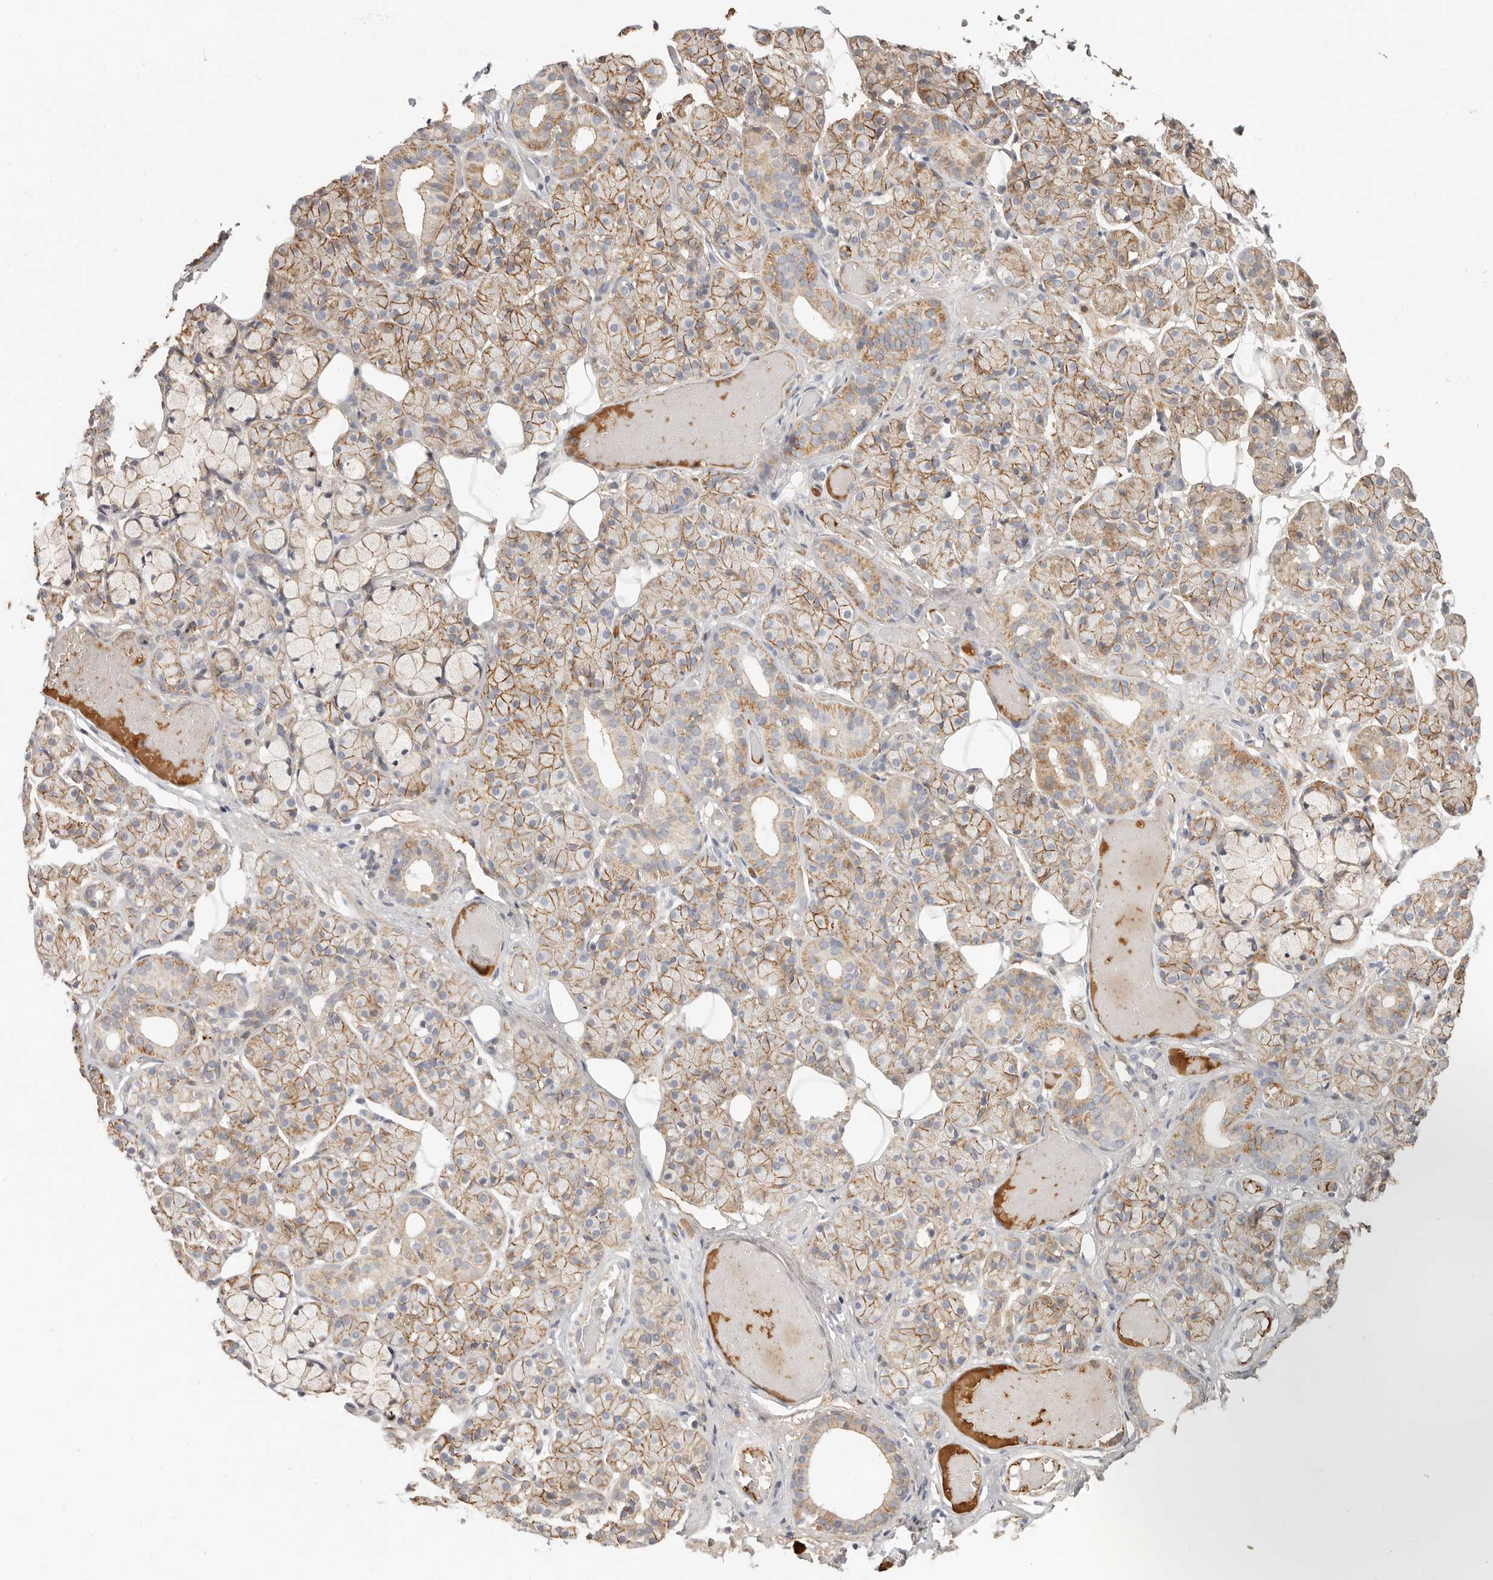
{"staining": {"intensity": "moderate", "quantity": ">75%", "location": "cytoplasmic/membranous"}, "tissue": "salivary gland", "cell_type": "Glandular cells", "image_type": "normal", "snomed": [{"axis": "morphology", "description": "Normal tissue, NOS"}, {"axis": "topography", "description": "Salivary gland"}], "caption": "An immunohistochemistry micrograph of unremarkable tissue is shown. Protein staining in brown shows moderate cytoplasmic/membranous positivity in salivary gland within glandular cells. (DAB (3,3'-diaminobenzidine) IHC with brightfield microscopy, high magnification).", "gene": "MTFR2", "patient": {"sex": "male", "age": 63}}